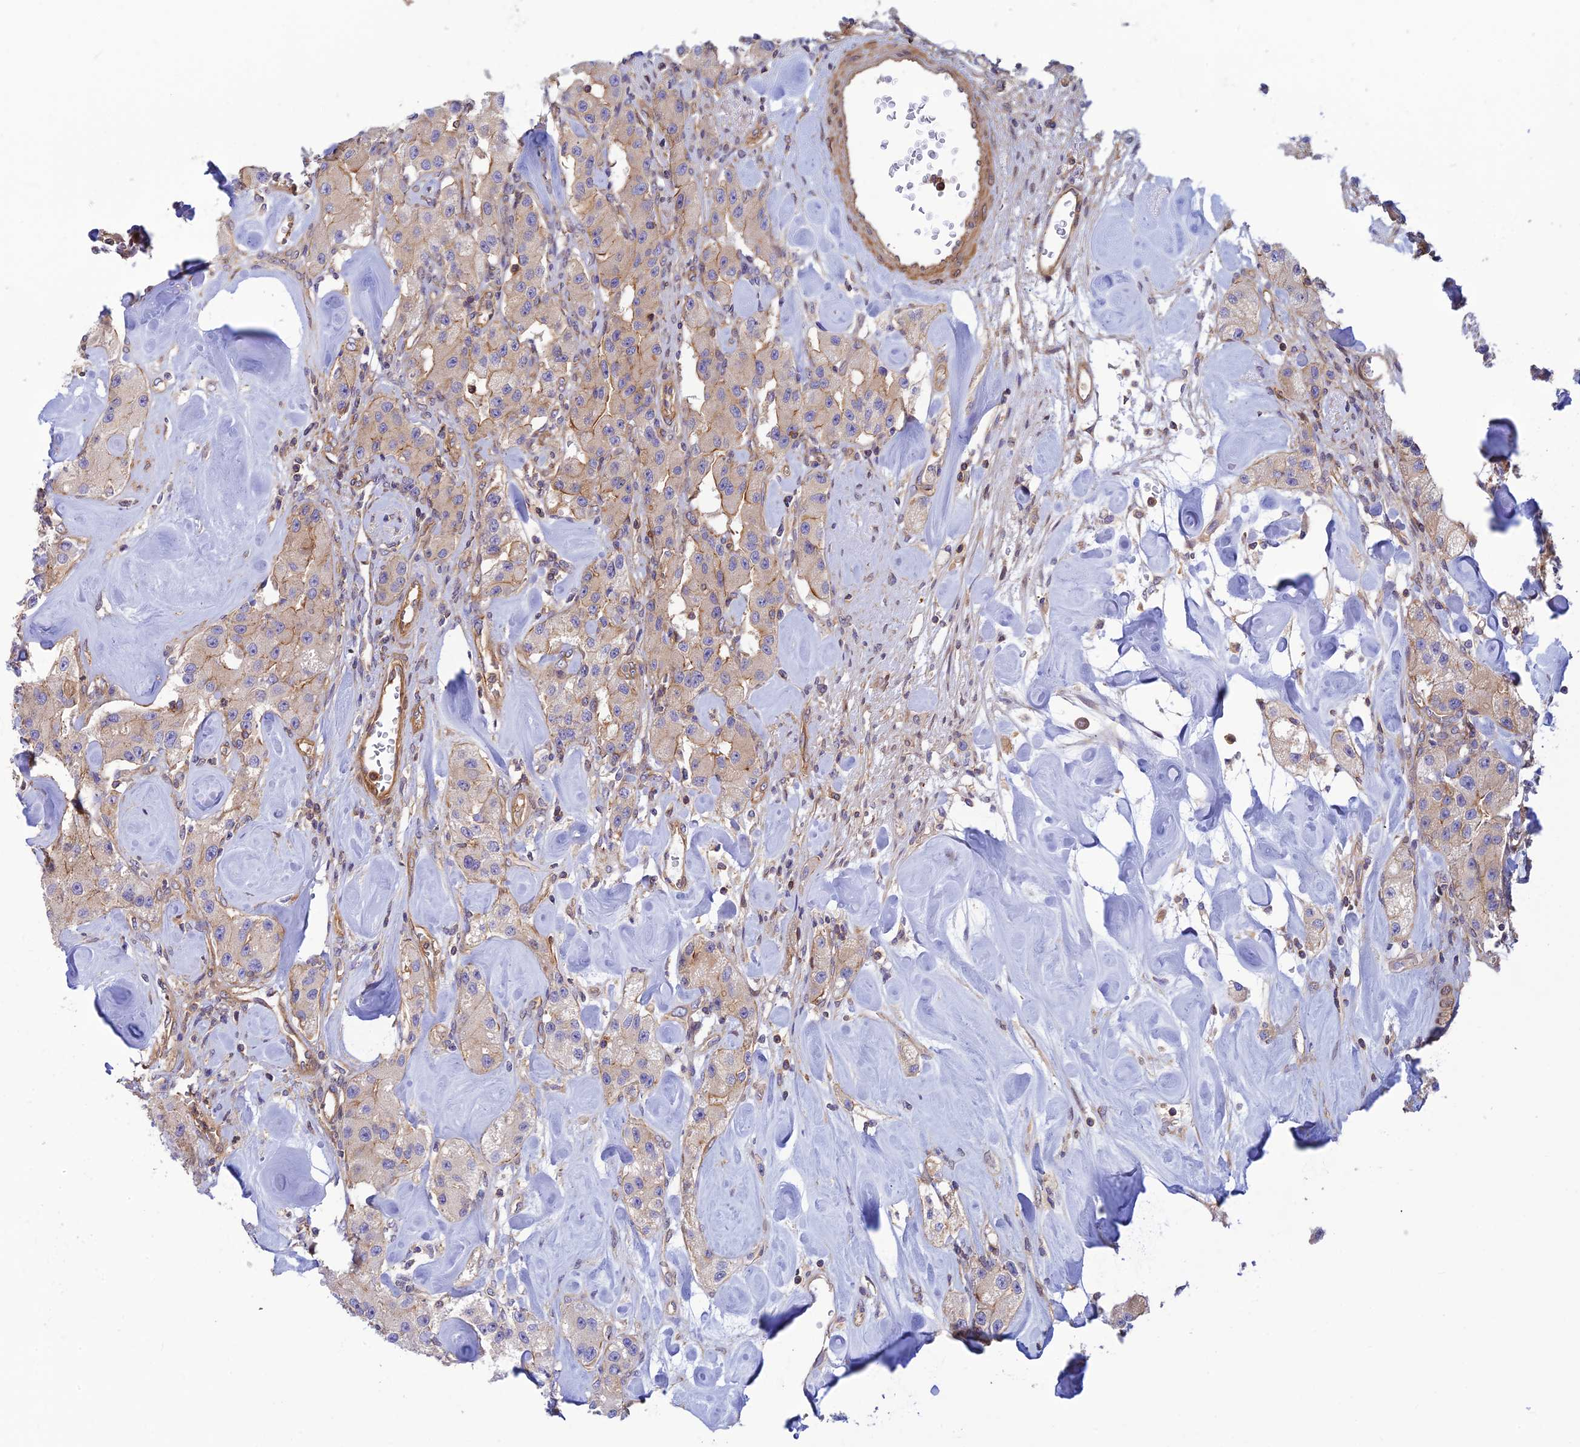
{"staining": {"intensity": "weak", "quantity": "<25%", "location": "cytoplasmic/membranous"}, "tissue": "carcinoid", "cell_type": "Tumor cells", "image_type": "cancer", "snomed": [{"axis": "morphology", "description": "Carcinoid, malignant, NOS"}, {"axis": "topography", "description": "Pancreas"}], "caption": "Tumor cells are negative for brown protein staining in carcinoid.", "gene": "PPP1R12C", "patient": {"sex": "male", "age": 41}}